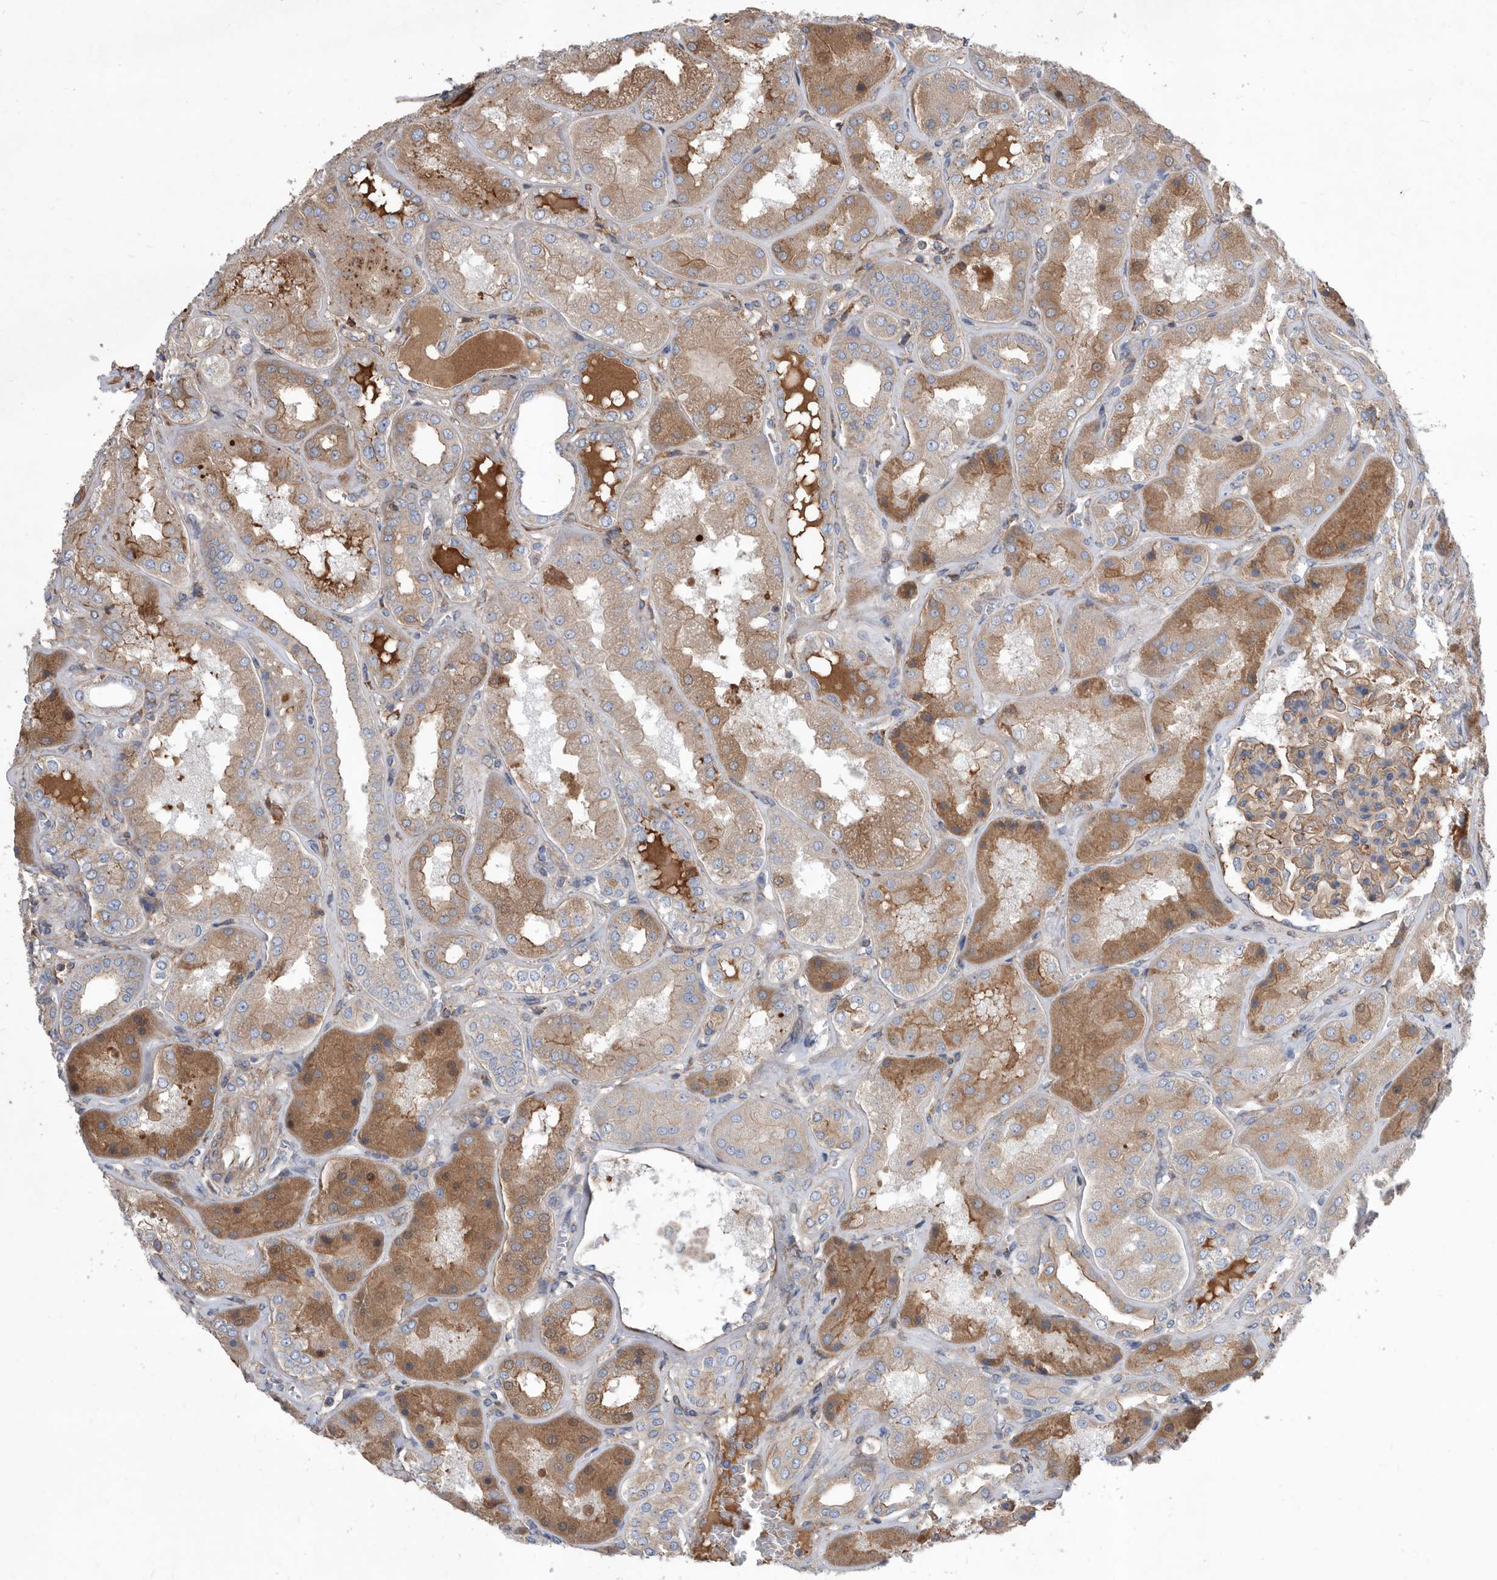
{"staining": {"intensity": "weak", "quantity": ">75%", "location": "cytoplasmic/membranous"}, "tissue": "kidney", "cell_type": "Cells in glomeruli", "image_type": "normal", "snomed": [{"axis": "morphology", "description": "Normal tissue, NOS"}, {"axis": "topography", "description": "Kidney"}], "caption": "Human kidney stained for a protein (brown) shows weak cytoplasmic/membranous positive staining in approximately >75% of cells in glomeruli.", "gene": "ATP13A3", "patient": {"sex": "female", "age": 56}}